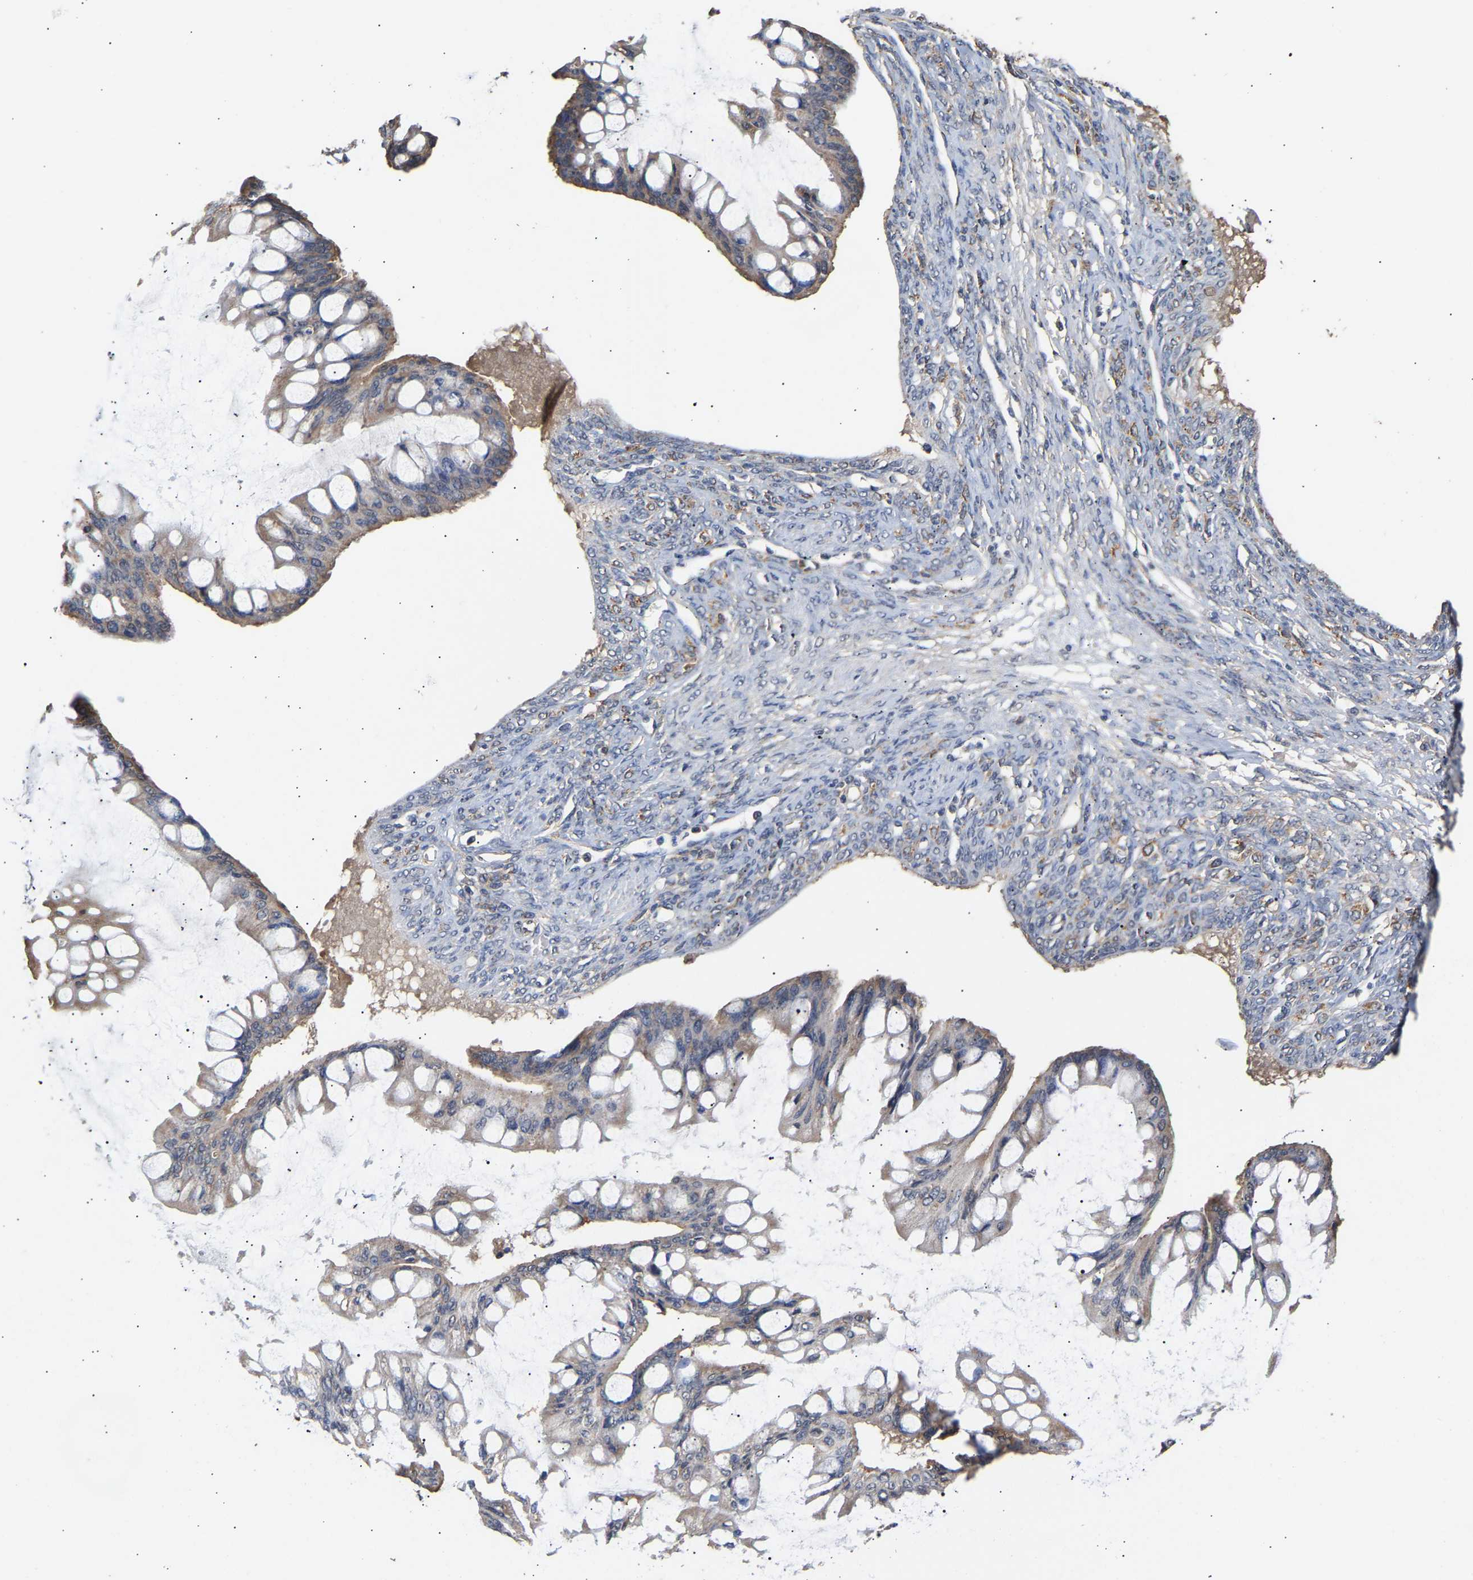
{"staining": {"intensity": "moderate", "quantity": ">75%", "location": "cytoplasmic/membranous"}, "tissue": "ovarian cancer", "cell_type": "Tumor cells", "image_type": "cancer", "snomed": [{"axis": "morphology", "description": "Cystadenocarcinoma, mucinous, NOS"}, {"axis": "topography", "description": "Ovary"}], "caption": "Immunohistochemical staining of ovarian cancer displays medium levels of moderate cytoplasmic/membranous staining in about >75% of tumor cells.", "gene": "ZNF26", "patient": {"sex": "female", "age": 73}}